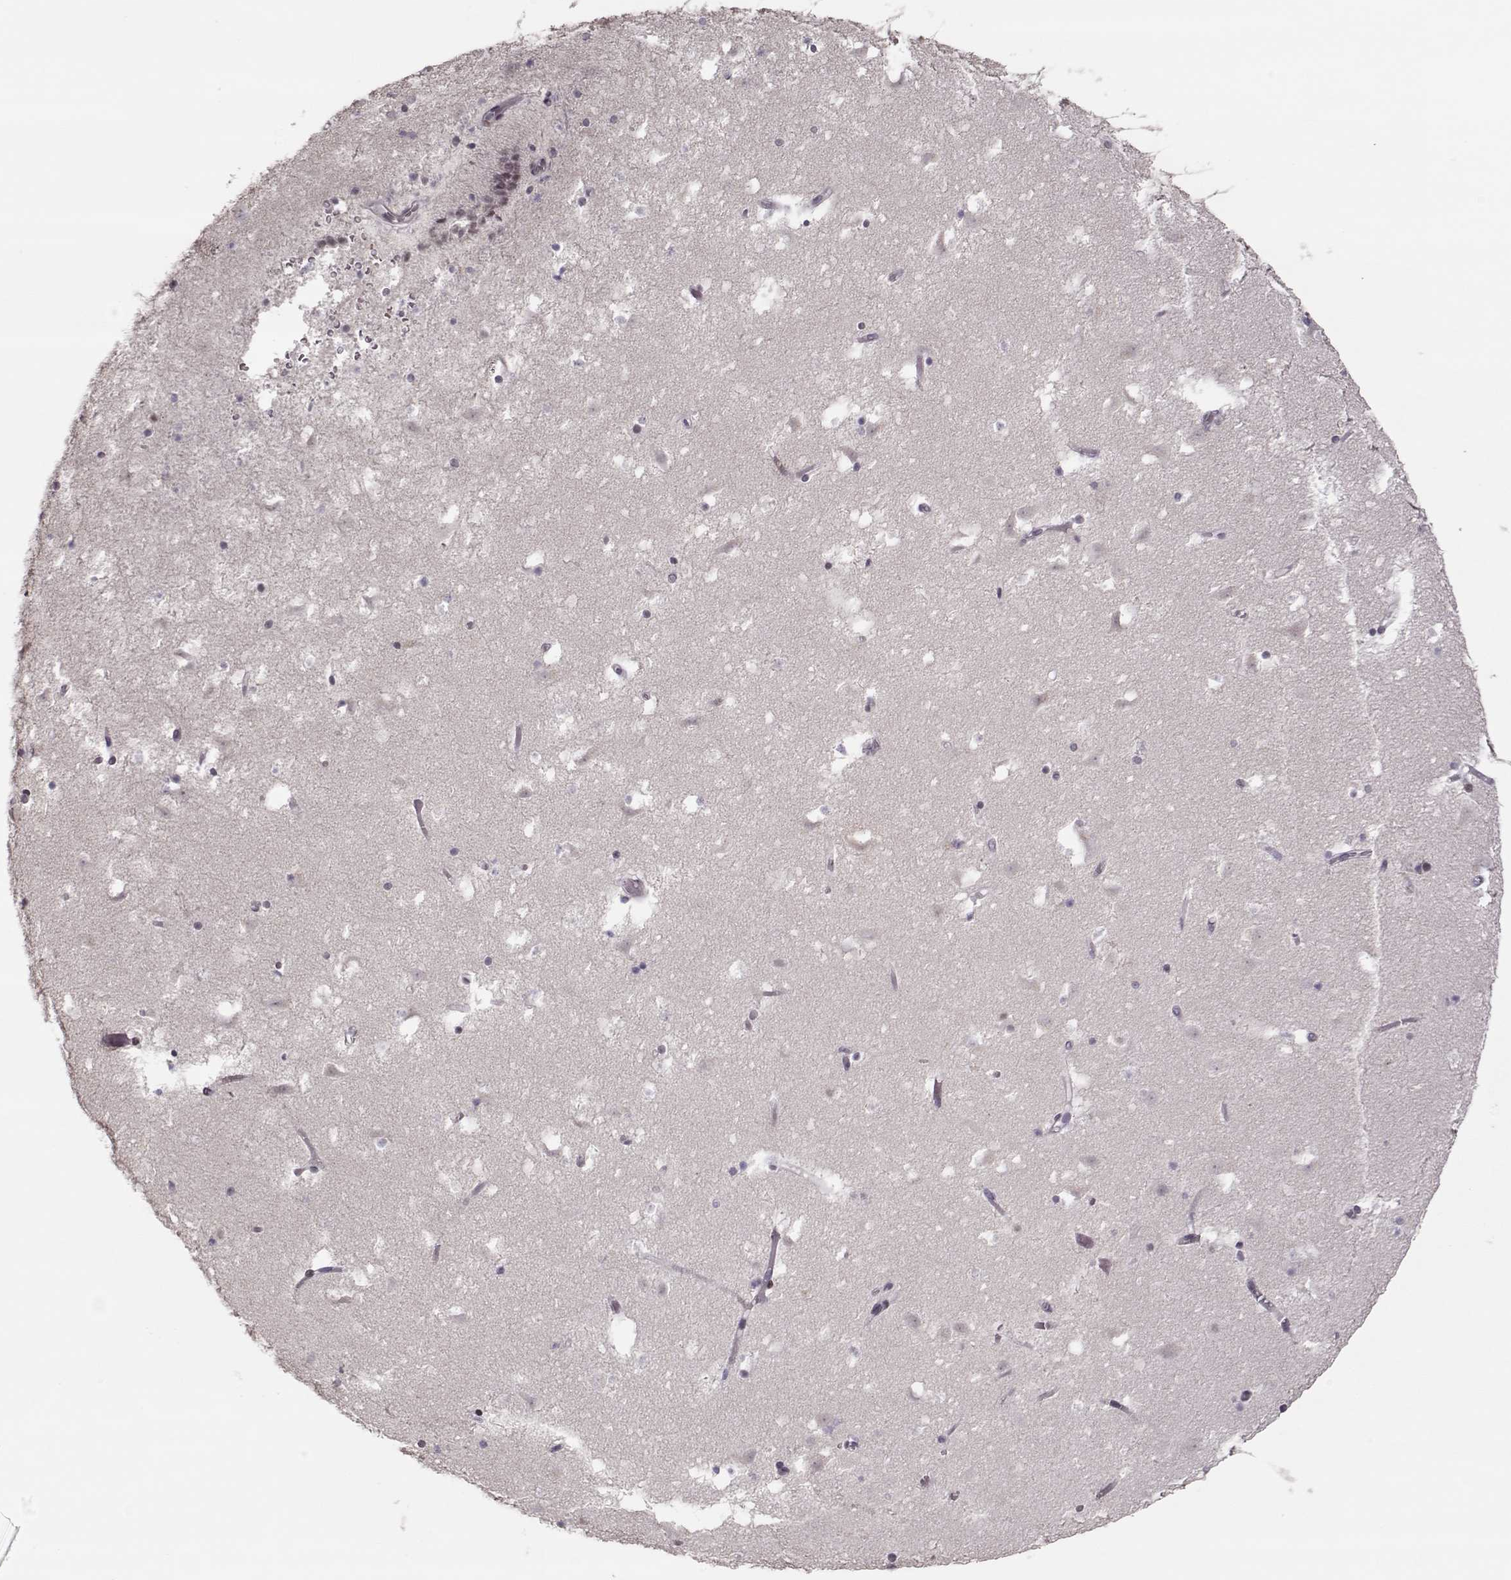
{"staining": {"intensity": "negative", "quantity": "none", "location": "none"}, "tissue": "caudate", "cell_type": "Glial cells", "image_type": "normal", "snomed": [{"axis": "morphology", "description": "Normal tissue, NOS"}, {"axis": "topography", "description": "Lateral ventricle wall"}], "caption": "Protein analysis of benign caudate displays no significant staining in glial cells.", "gene": "LIN28A", "patient": {"sex": "female", "age": 42}}